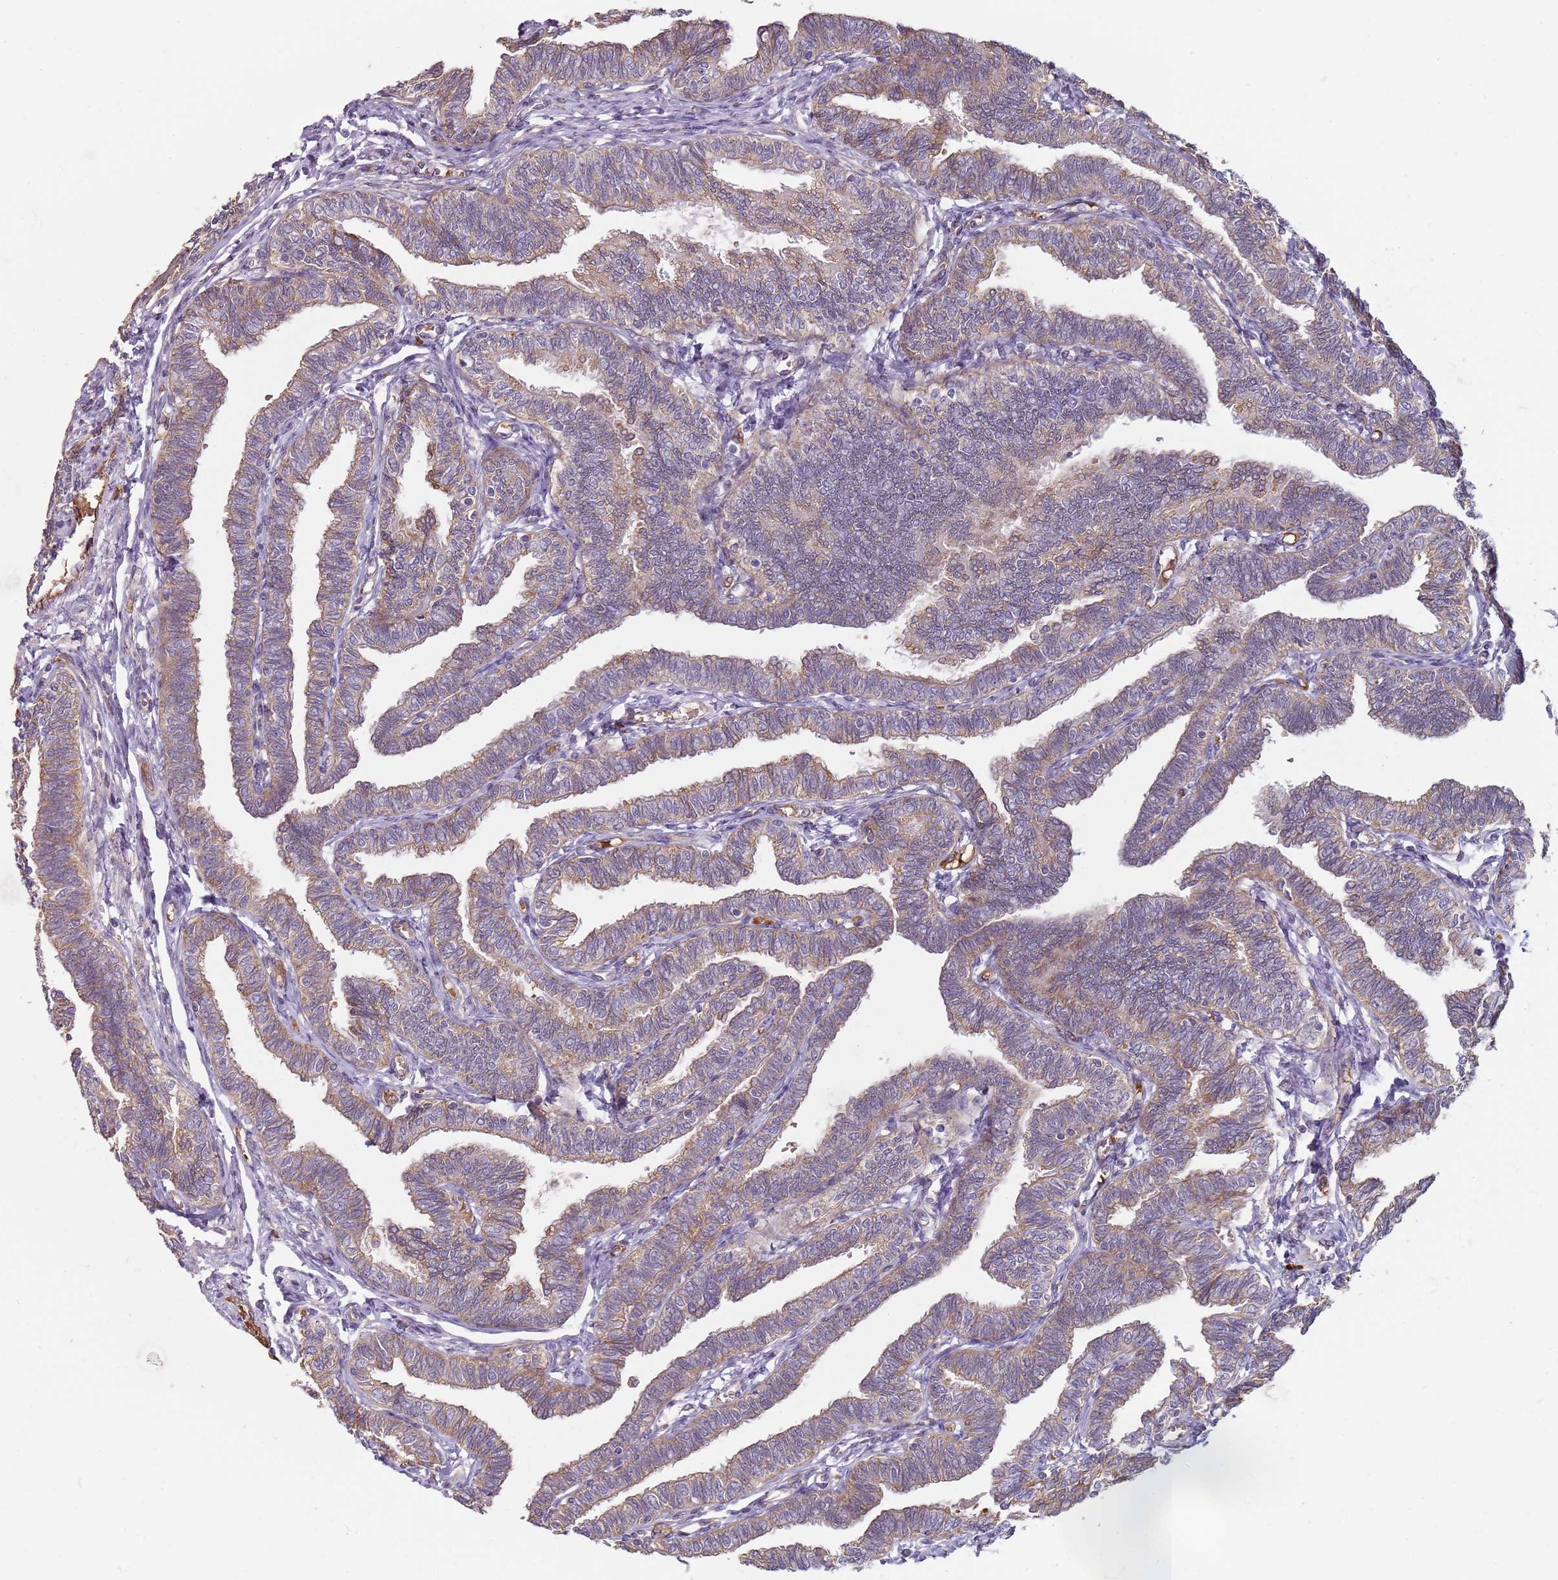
{"staining": {"intensity": "moderate", "quantity": "25%-75%", "location": "cytoplasmic/membranous"}, "tissue": "fallopian tube", "cell_type": "Glandular cells", "image_type": "normal", "snomed": [{"axis": "morphology", "description": "Normal tissue, NOS"}, {"axis": "topography", "description": "Fallopian tube"}, {"axis": "topography", "description": "Ovary"}], "caption": "DAB (3,3'-diaminobenzidine) immunohistochemical staining of normal fallopian tube exhibits moderate cytoplasmic/membranous protein positivity in approximately 25%-75% of glandular cells. Using DAB (brown) and hematoxylin (blue) stains, captured at high magnification using brightfield microscopy.", "gene": "SPATA2", "patient": {"sex": "female", "age": 23}}